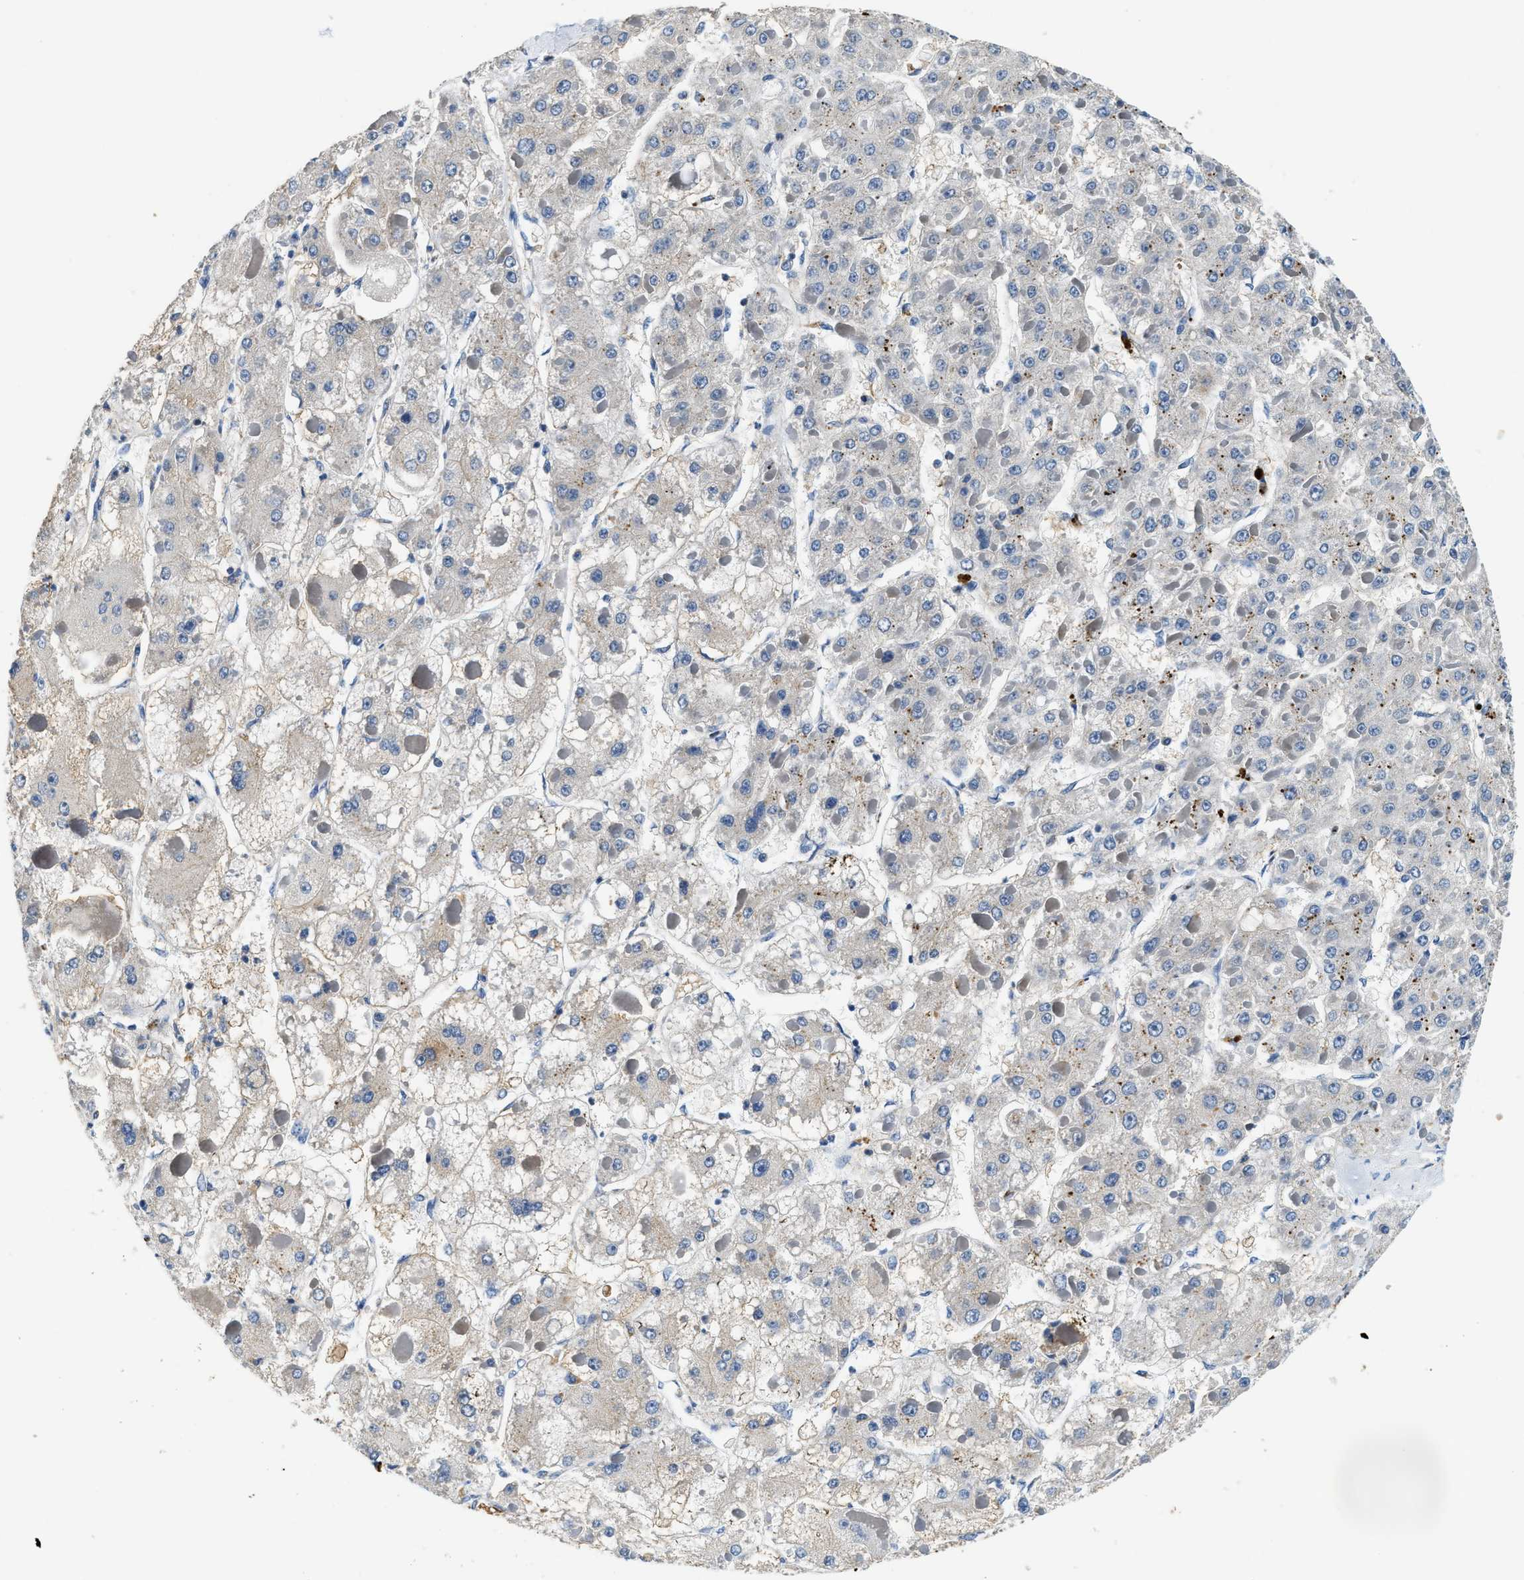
{"staining": {"intensity": "weak", "quantity": "<25%", "location": "cytoplasmic/membranous"}, "tissue": "liver cancer", "cell_type": "Tumor cells", "image_type": "cancer", "snomed": [{"axis": "morphology", "description": "Carcinoma, Hepatocellular, NOS"}, {"axis": "topography", "description": "Liver"}], "caption": "The immunohistochemistry micrograph has no significant positivity in tumor cells of hepatocellular carcinoma (liver) tissue.", "gene": "MYO1G", "patient": {"sex": "female", "age": 73}}